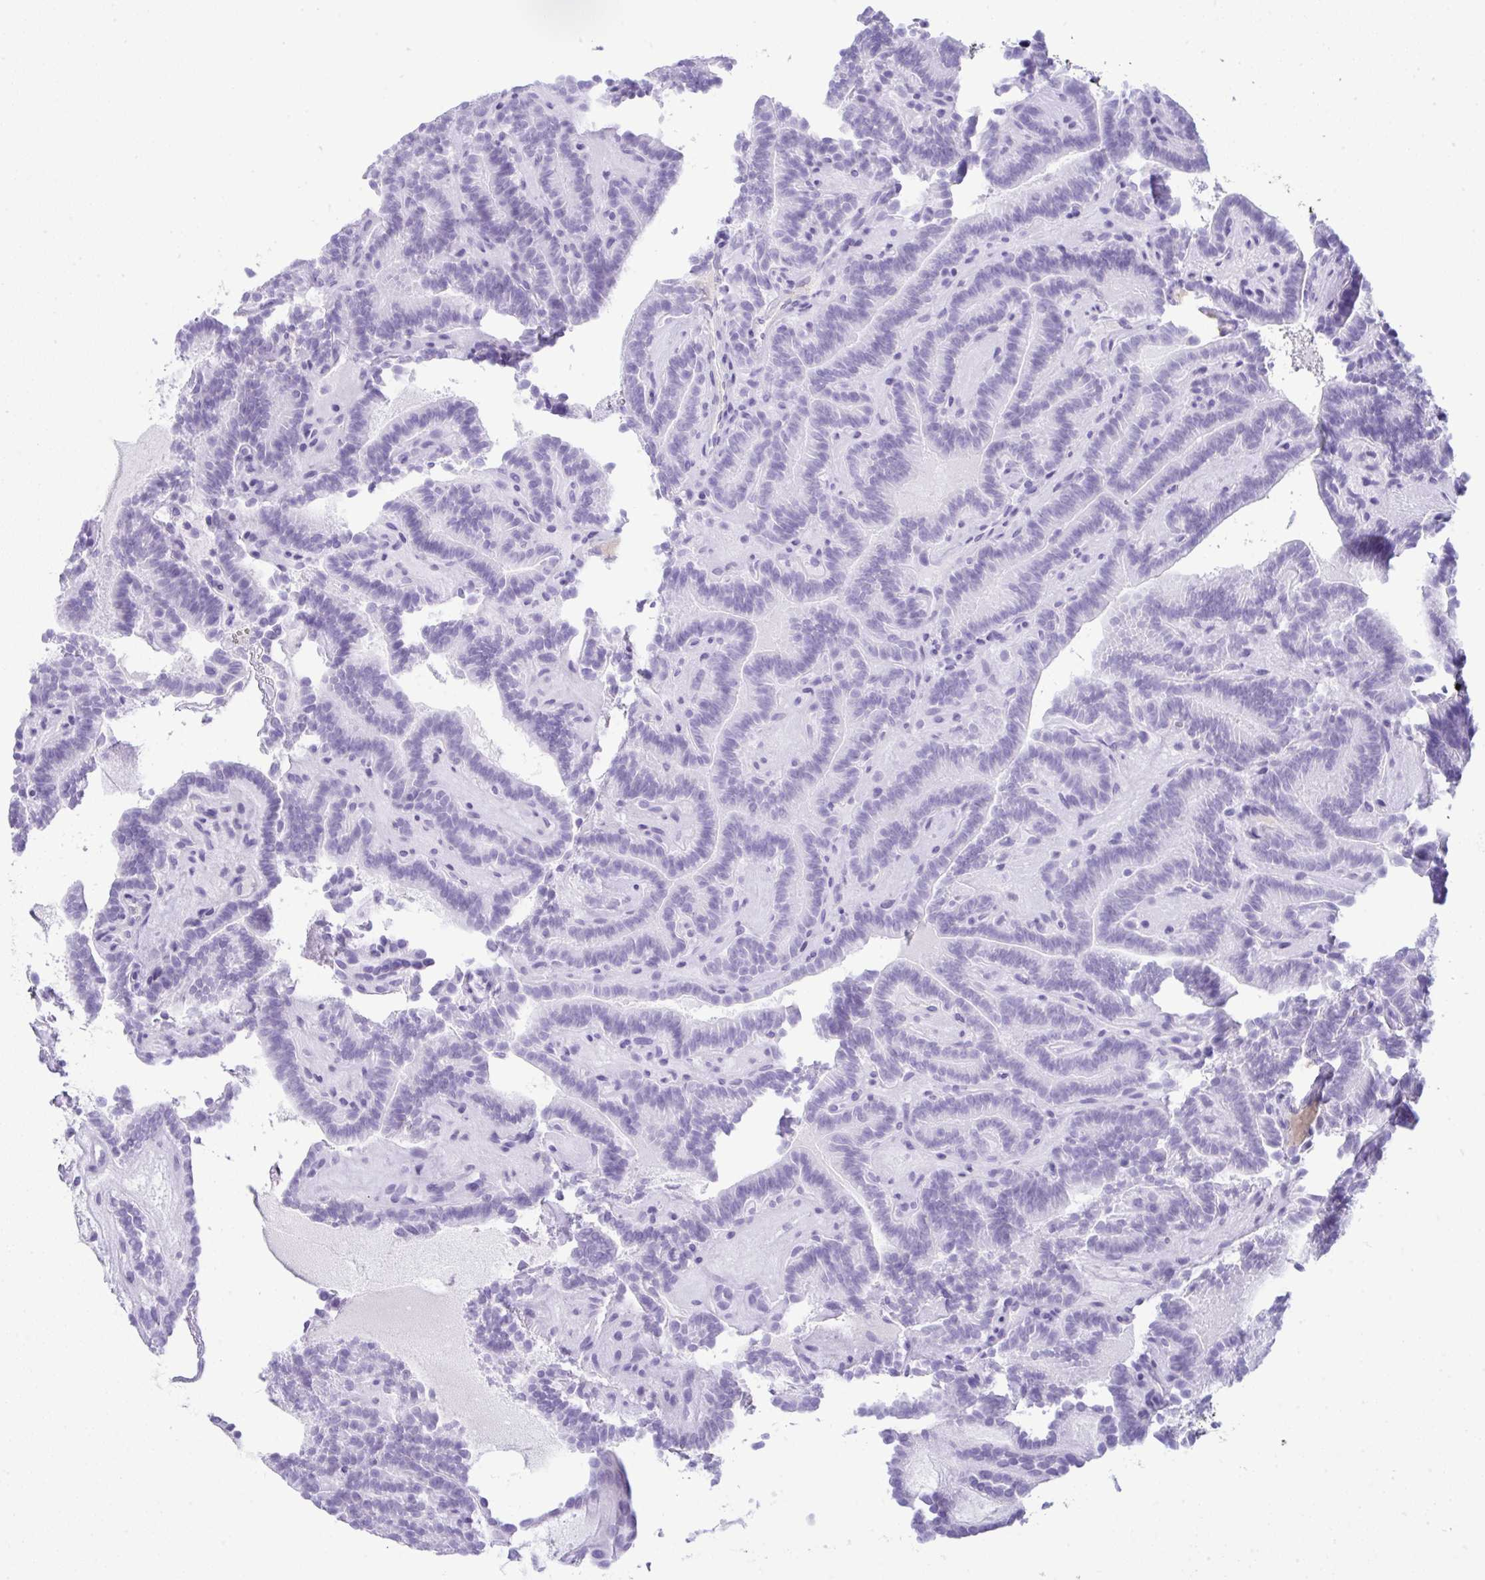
{"staining": {"intensity": "negative", "quantity": "none", "location": "none"}, "tissue": "thyroid cancer", "cell_type": "Tumor cells", "image_type": "cancer", "snomed": [{"axis": "morphology", "description": "Papillary adenocarcinoma, NOS"}, {"axis": "topography", "description": "Thyroid gland"}], "caption": "Immunohistochemistry image of neoplastic tissue: human thyroid papillary adenocarcinoma stained with DAB (3,3'-diaminobenzidine) demonstrates no significant protein positivity in tumor cells.", "gene": "JCHAIN", "patient": {"sex": "female", "age": 21}}